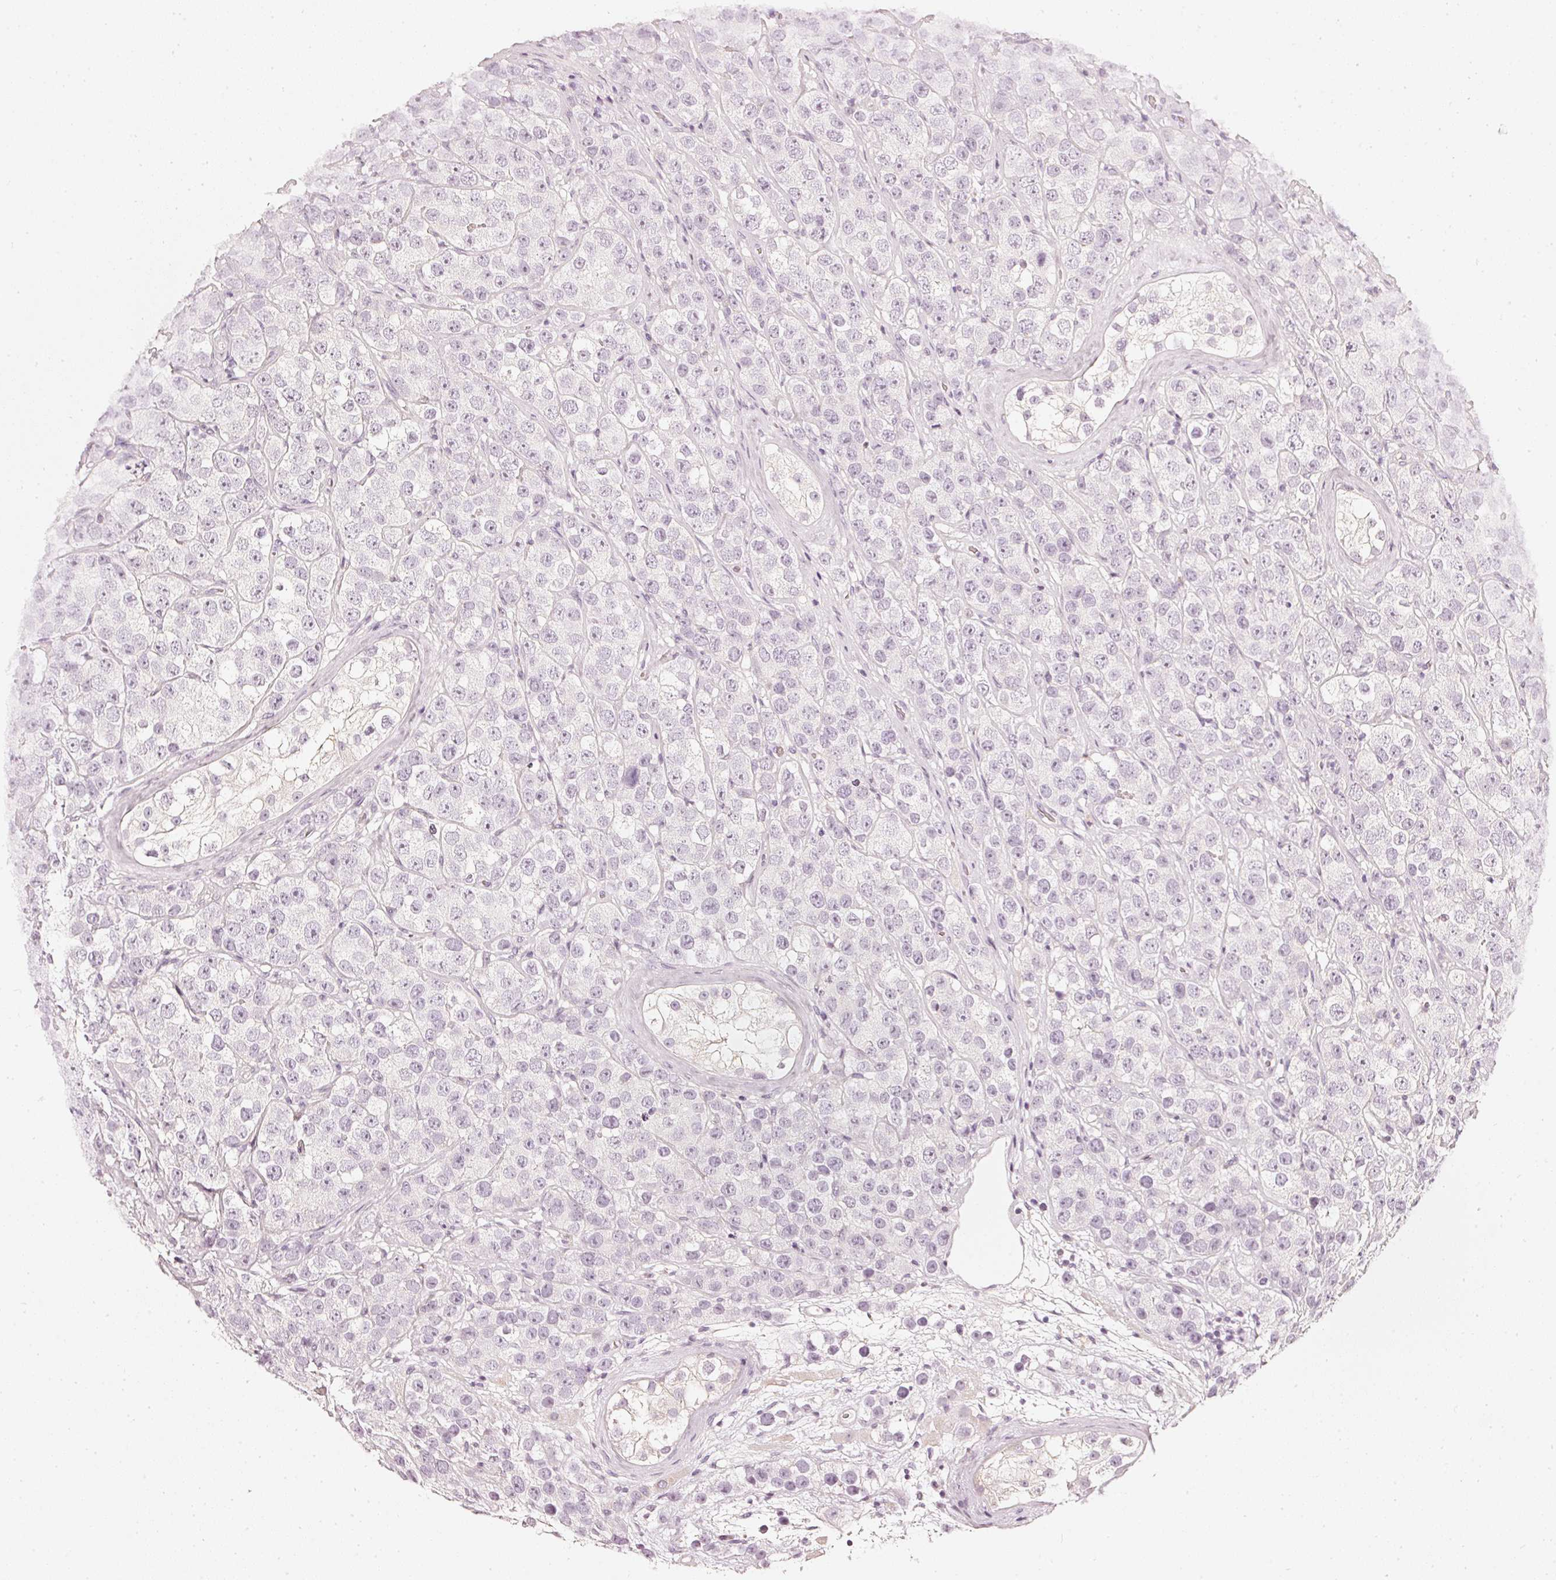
{"staining": {"intensity": "negative", "quantity": "none", "location": "none"}, "tissue": "testis cancer", "cell_type": "Tumor cells", "image_type": "cancer", "snomed": [{"axis": "morphology", "description": "Seminoma, NOS"}, {"axis": "topography", "description": "Testis"}], "caption": "IHC micrograph of human seminoma (testis) stained for a protein (brown), which displays no expression in tumor cells.", "gene": "CNP", "patient": {"sex": "male", "age": 28}}